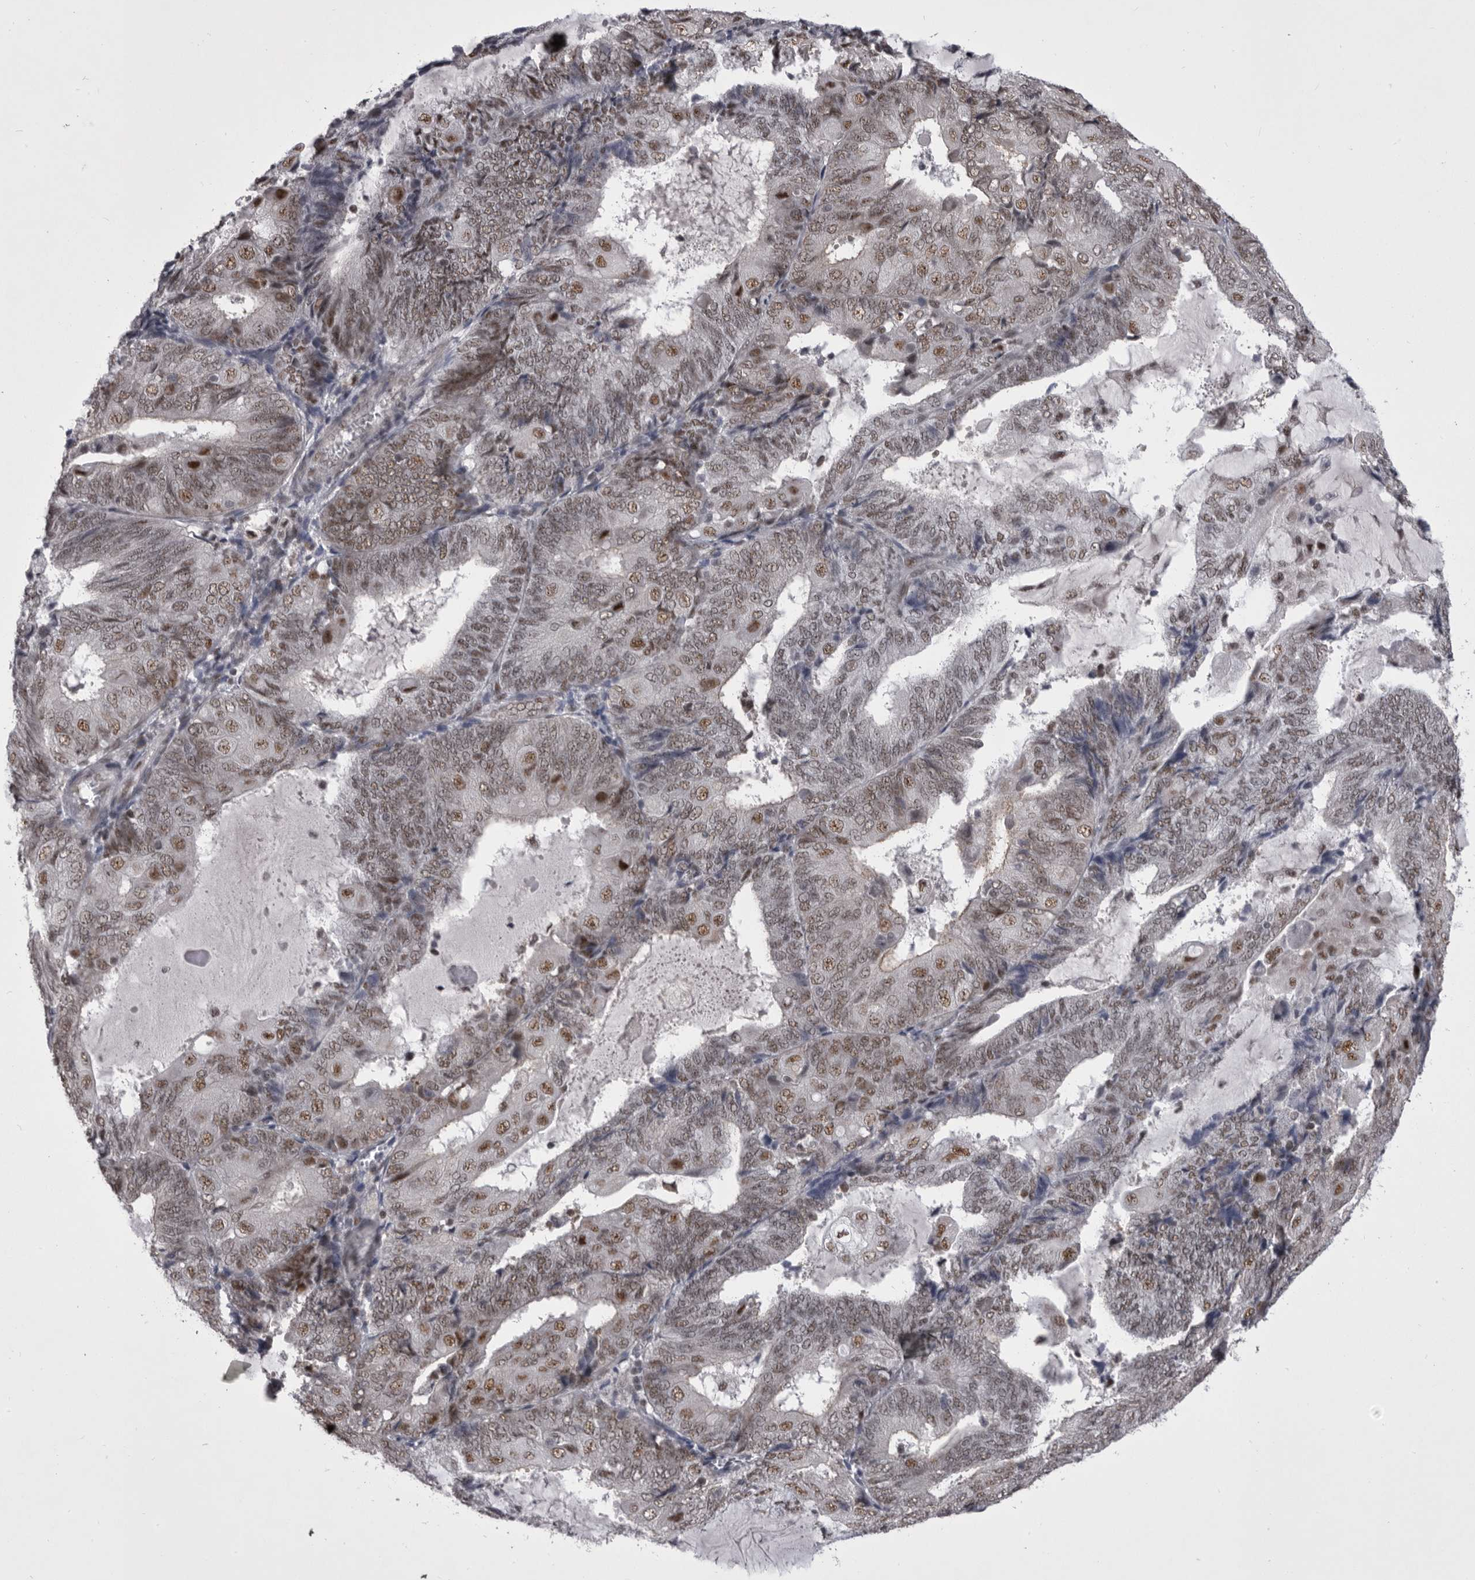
{"staining": {"intensity": "weak", "quantity": "25%-75%", "location": "nuclear"}, "tissue": "endometrial cancer", "cell_type": "Tumor cells", "image_type": "cancer", "snomed": [{"axis": "morphology", "description": "Adenocarcinoma, NOS"}, {"axis": "topography", "description": "Endometrium"}], "caption": "Human endometrial adenocarcinoma stained with a protein marker shows weak staining in tumor cells.", "gene": "PRPF3", "patient": {"sex": "female", "age": 81}}